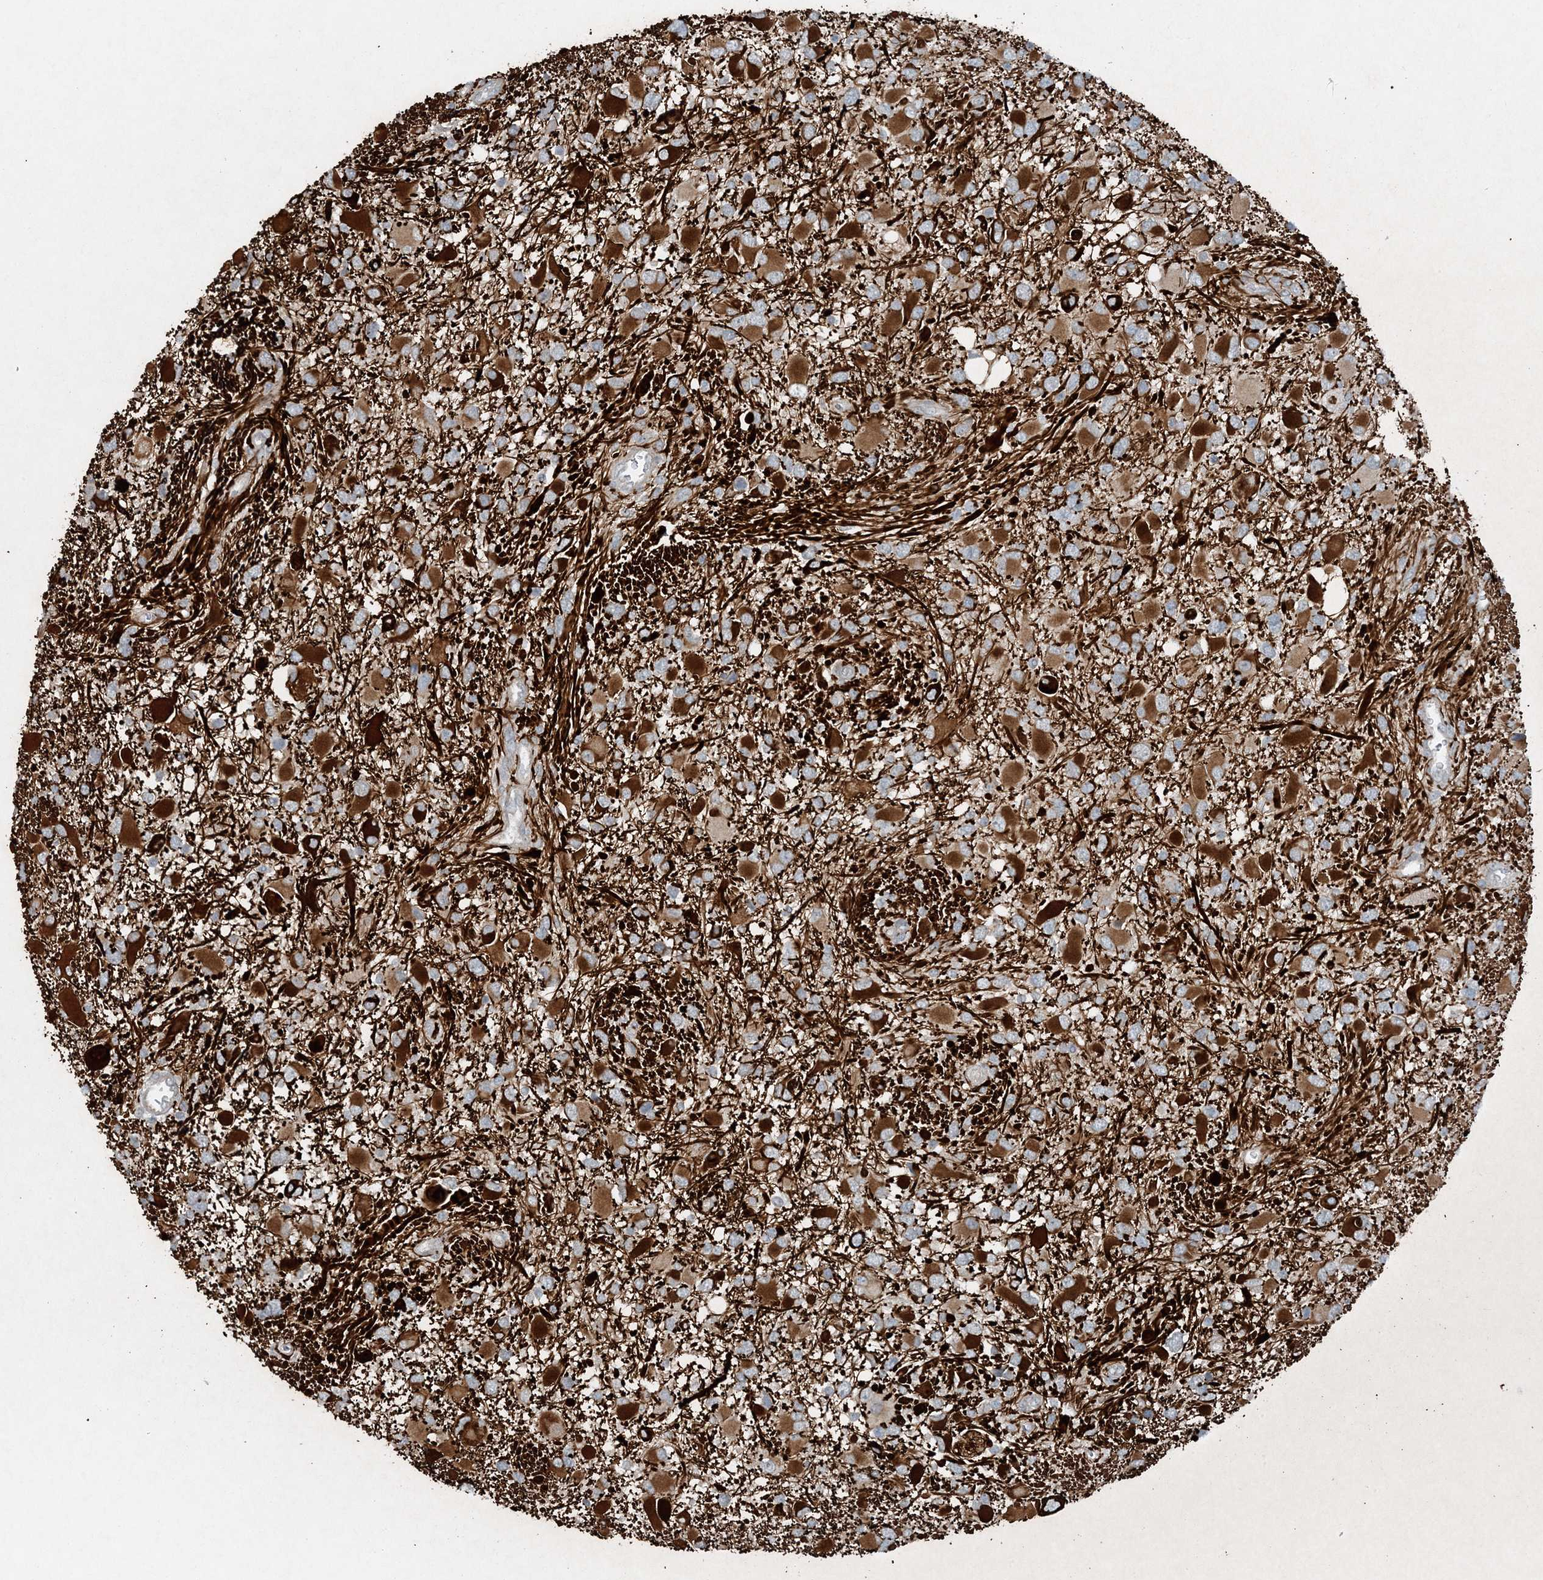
{"staining": {"intensity": "strong", "quantity": "<25%", "location": "cytoplasmic/membranous"}, "tissue": "glioma", "cell_type": "Tumor cells", "image_type": "cancer", "snomed": [{"axis": "morphology", "description": "Glioma, malignant, High grade"}, {"axis": "topography", "description": "Brain"}], "caption": "Strong cytoplasmic/membranous staining is seen in about <25% of tumor cells in malignant glioma (high-grade). The staining was performed using DAB, with brown indicating positive protein expression. Nuclei are stained blue with hematoxylin.", "gene": "MITD1", "patient": {"sex": "male", "age": 53}}